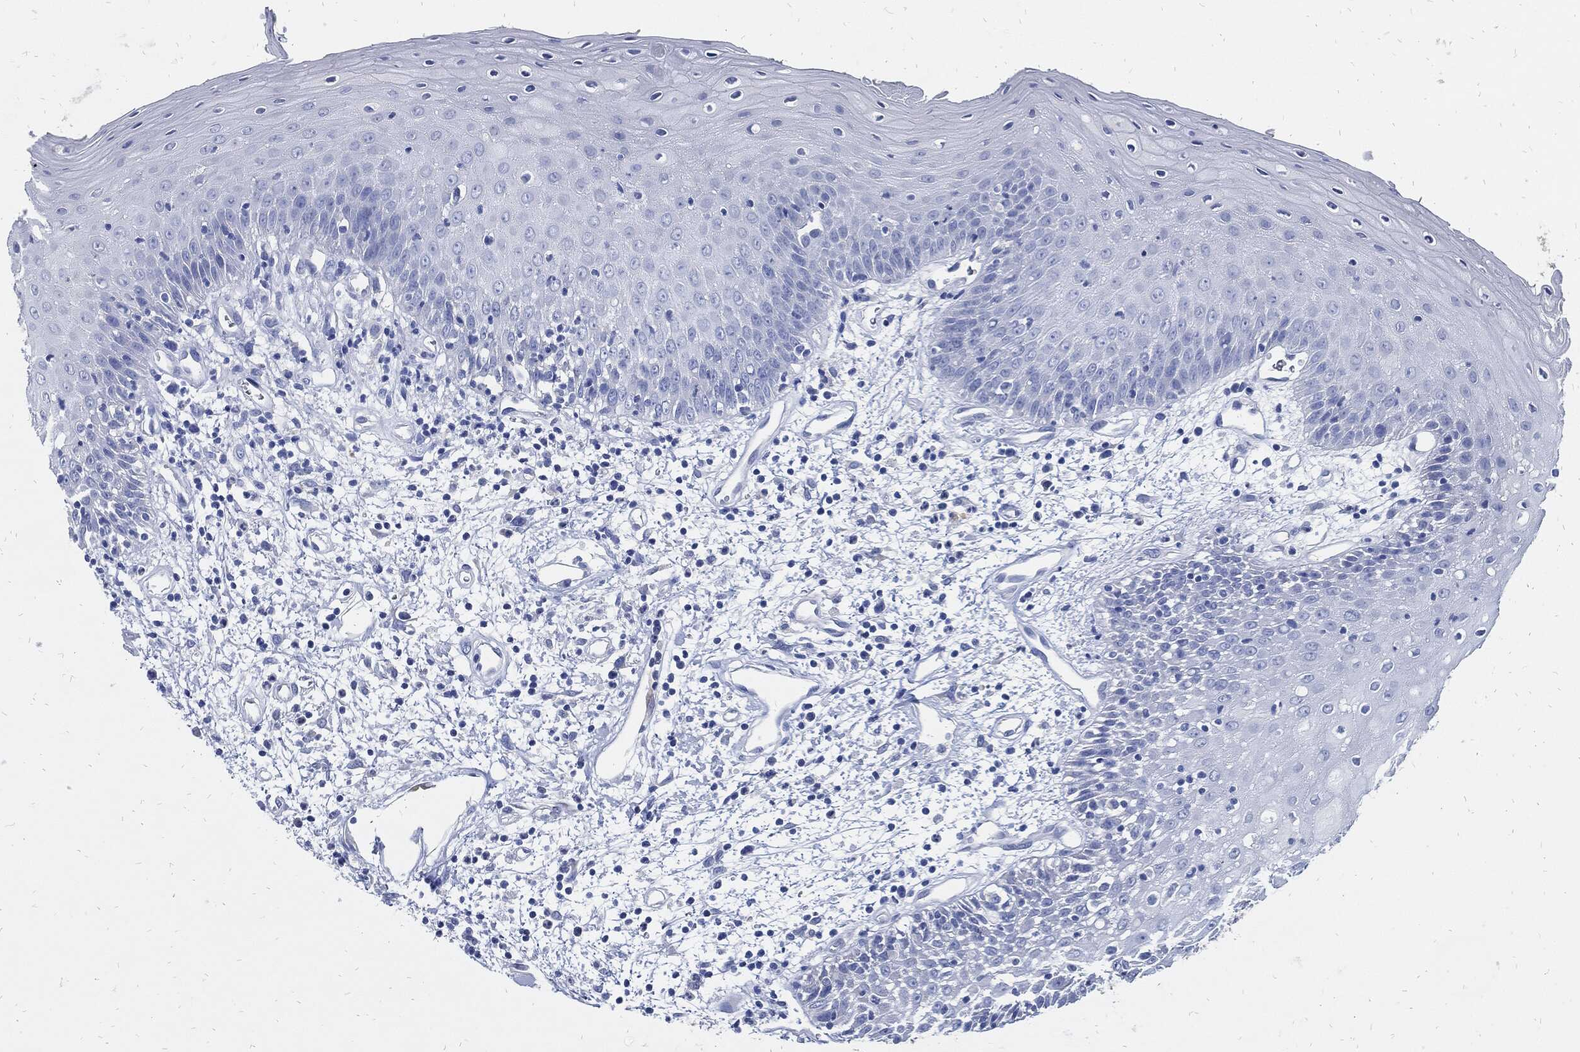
{"staining": {"intensity": "negative", "quantity": "none", "location": "none"}, "tissue": "oral mucosa", "cell_type": "Squamous epithelial cells", "image_type": "normal", "snomed": [{"axis": "morphology", "description": "Normal tissue, NOS"}, {"axis": "morphology", "description": "Squamous cell carcinoma, NOS"}, {"axis": "topography", "description": "Skeletal muscle"}, {"axis": "topography", "description": "Oral tissue"}, {"axis": "topography", "description": "Head-Neck"}], "caption": "The immunohistochemistry micrograph has no significant positivity in squamous epithelial cells of oral mucosa.", "gene": "FABP4", "patient": {"sex": "female", "age": 84}}